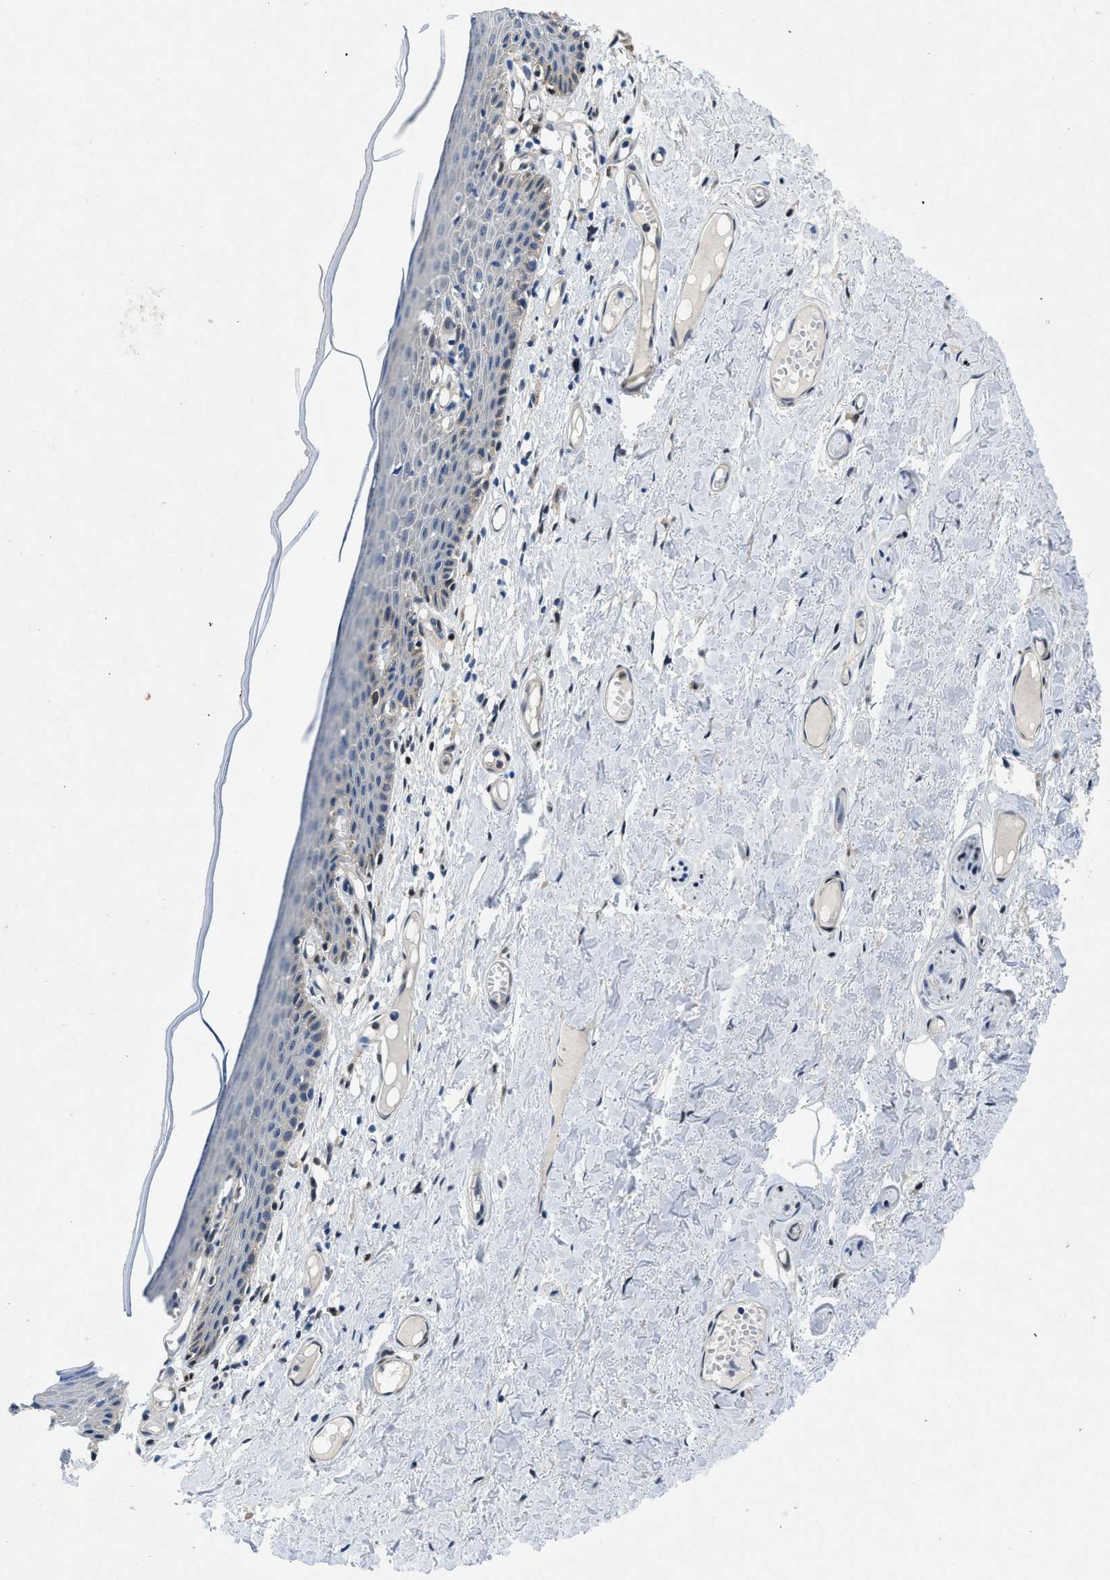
{"staining": {"intensity": "weak", "quantity": "<25%", "location": "cytoplasmic/membranous"}, "tissue": "skin", "cell_type": "Epidermal cells", "image_type": "normal", "snomed": [{"axis": "morphology", "description": "Normal tissue, NOS"}, {"axis": "topography", "description": "Adipose tissue"}, {"axis": "topography", "description": "Vascular tissue"}, {"axis": "topography", "description": "Anal"}, {"axis": "topography", "description": "Peripheral nerve tissue"}], "caption": "This photomicrograph is of unremarkable skin stained with IHC to label a protein in brown with the nuclei are counter-stained blue. There is no positivity in epidermal cells.", "gene": "COPS2", "patient": {"sex": "female", "age": 54}}